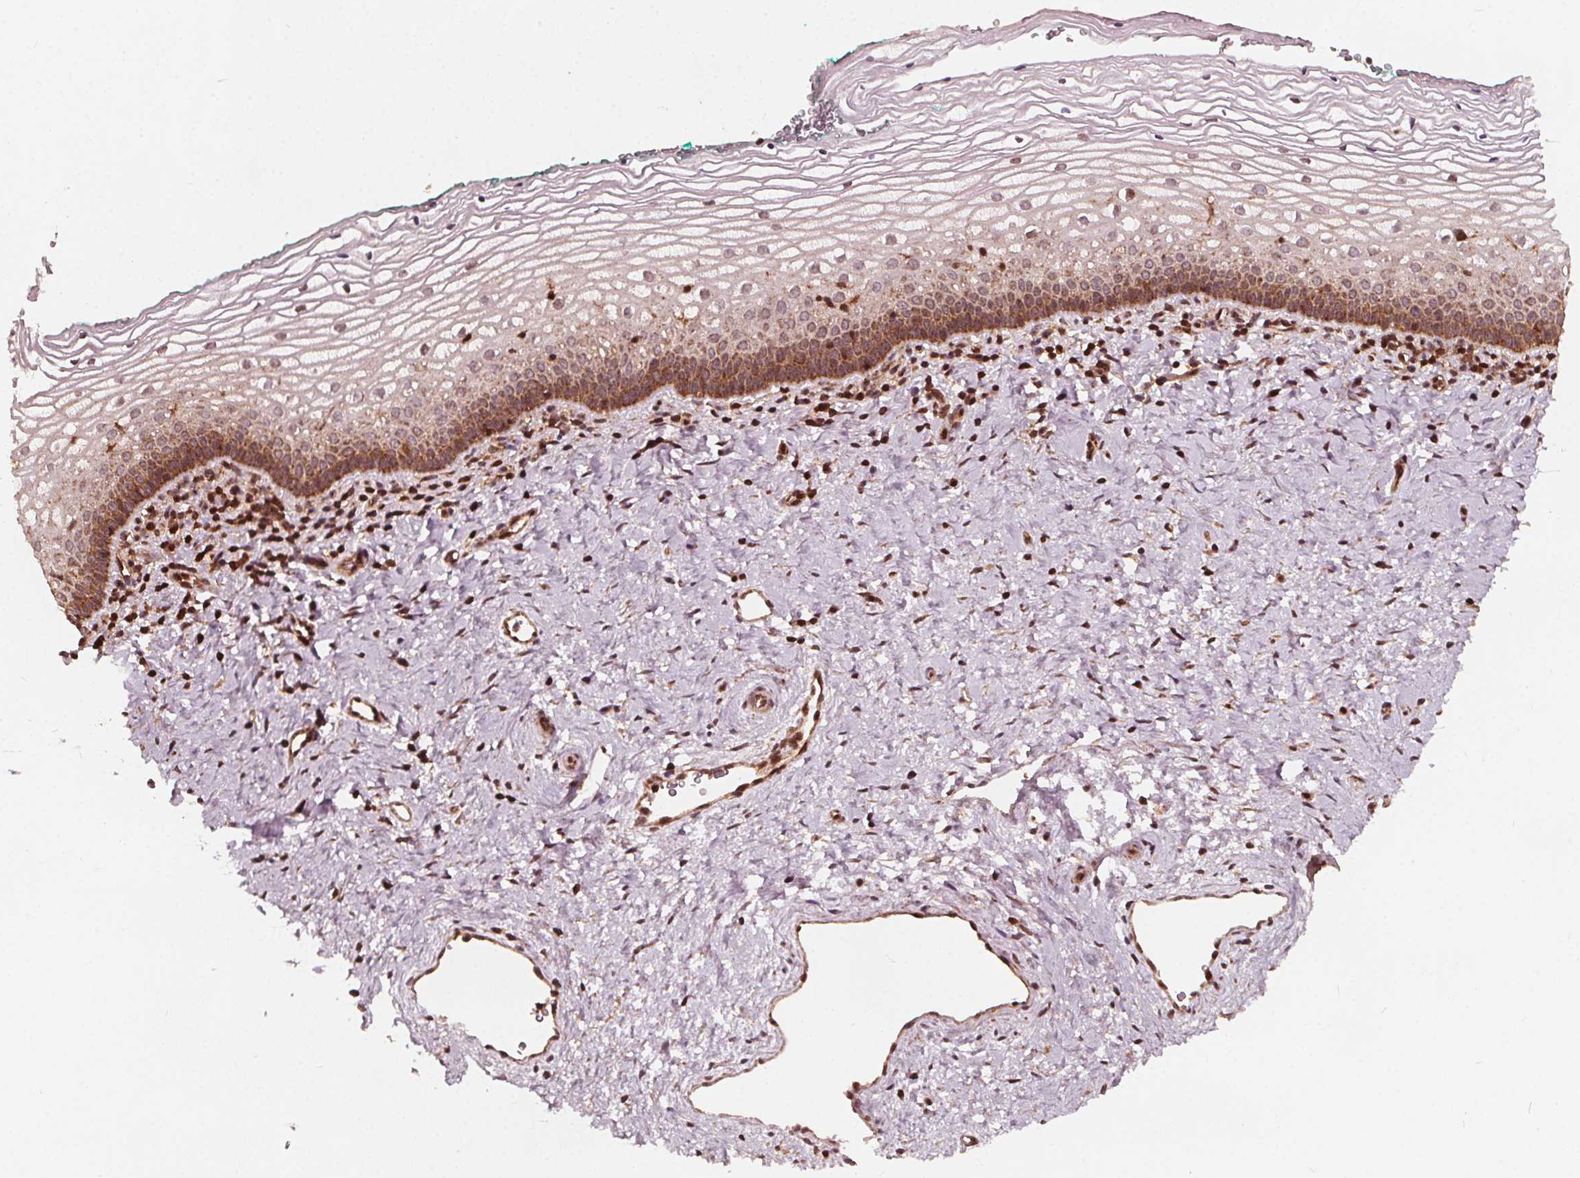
{"staining": {"intensity": "strong", "quantity": "25%-75%", "location": "cytoplasmic/membranous,nuclear"}, "tissue": "vagina", "cell_type": "Squamous epithelial cells", "image_type": "normal", "snomed": [{"axis": "morphology", "description": "Normal tissue, NOS"}, {"axis": "topography", "description": "Vagina"}], "caption": "High-magnification brightfield microscopy of normal vagina stained with DAB (brown) and counterstained with hematoxylin (blue). squamous epithelial cells exhibit strong cytoplasmic/membranous,nuclear positivity is present in about25%-75% of cells.", "gene": "AIP", "patient": {"sex": "female", "age": 44}}